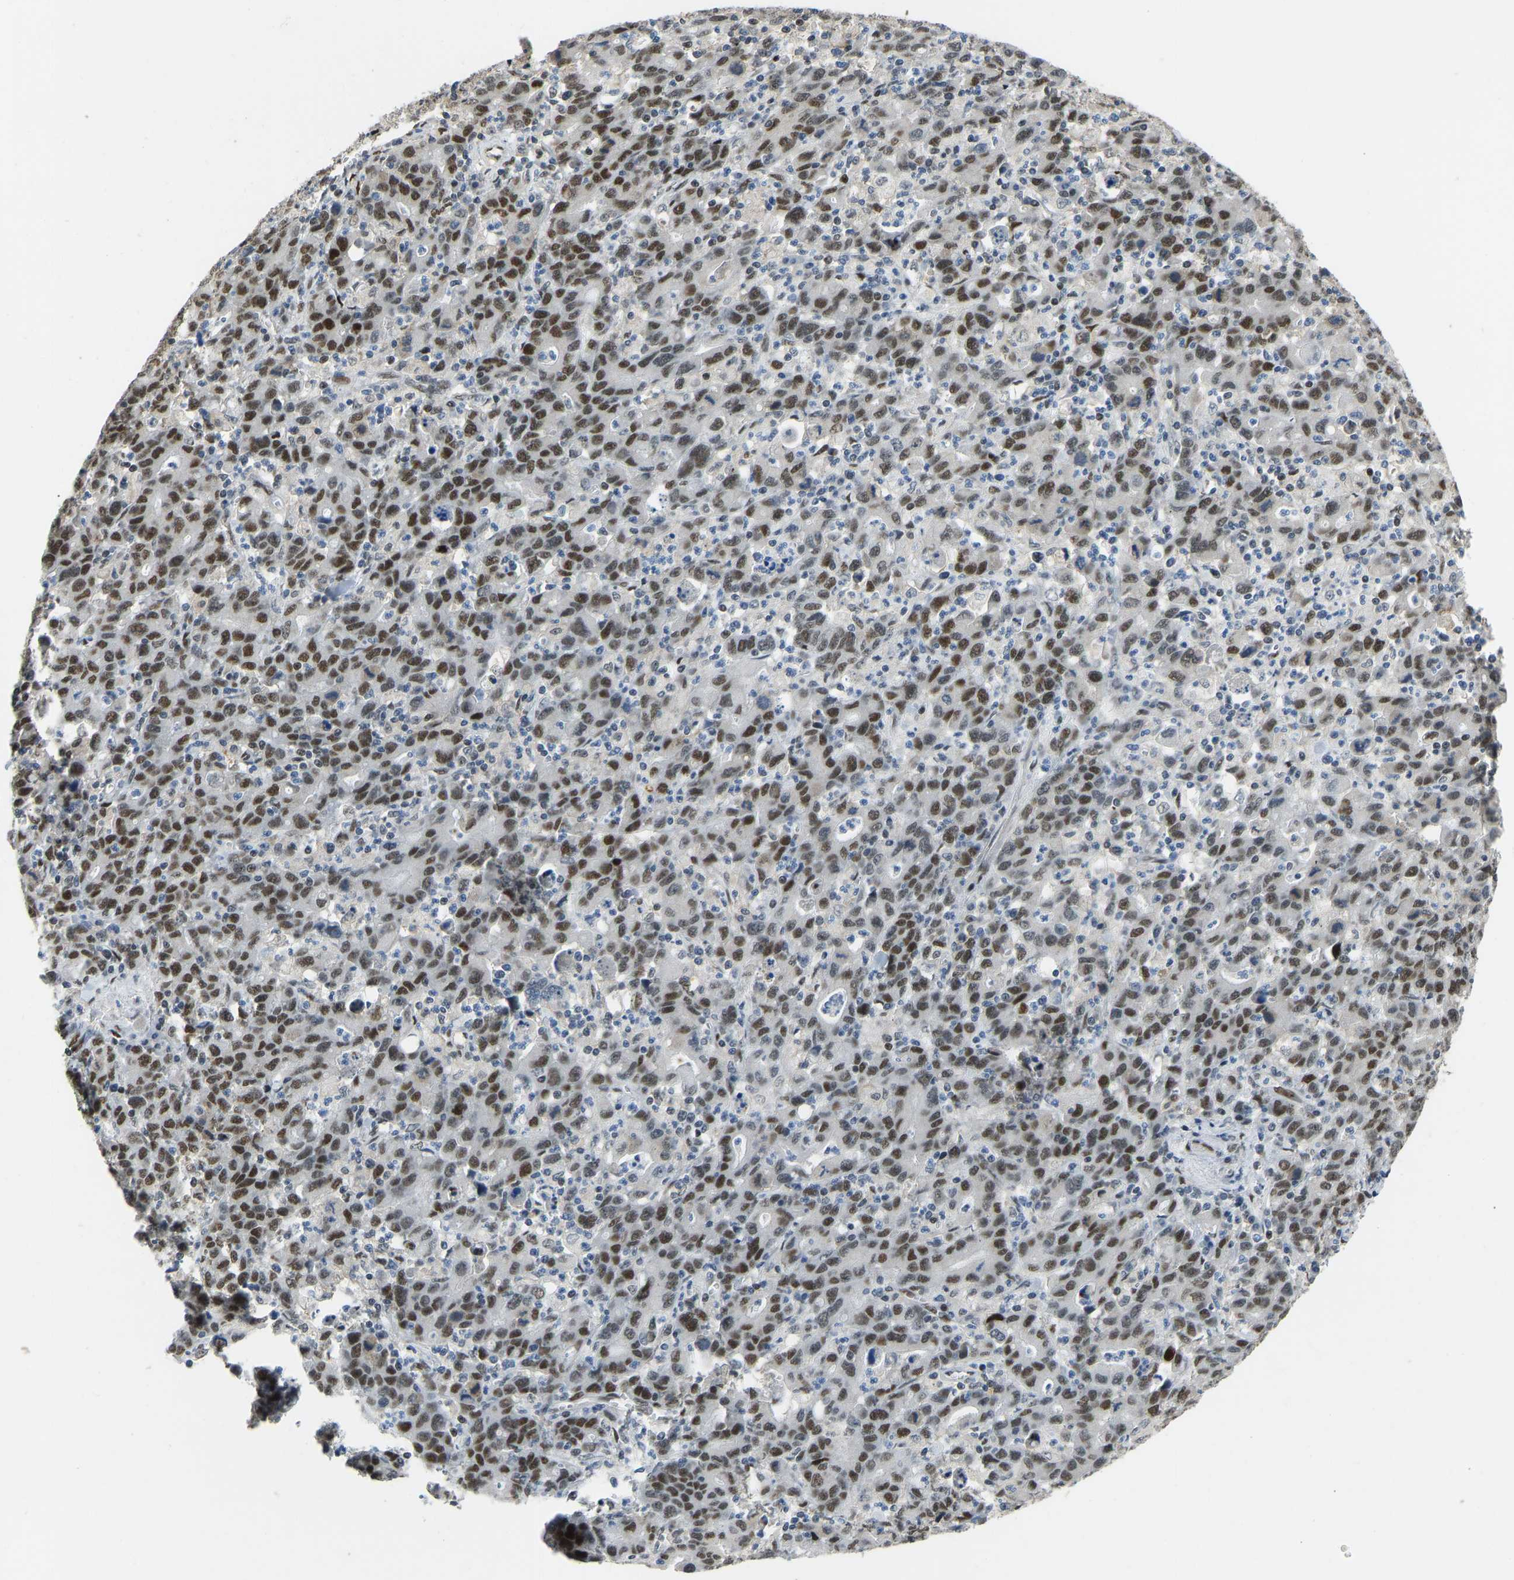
{"staining": {"intensity": "moderate", "quantity": ">75%", "location": "nuclear"}, "tissue": "stomach cancer", "cell_type": "Tumor cells", "image_type": "cancer", "snomed": [{"axis": "morphology", "description": "Adenocarcinoma, NOS"}, {"axis": "topography", "description": "Stomach, upper"}], "caption": "A medium amount of moderate nuclear staining is seen in about >75% of tumor cells in adenocarcinoma (stomach) tissue. (brown staining indicates protein expression, while blue staining denotes nuclei).", "gene": "FOXK1", "patient": {"sex": "male", "age": 69}}